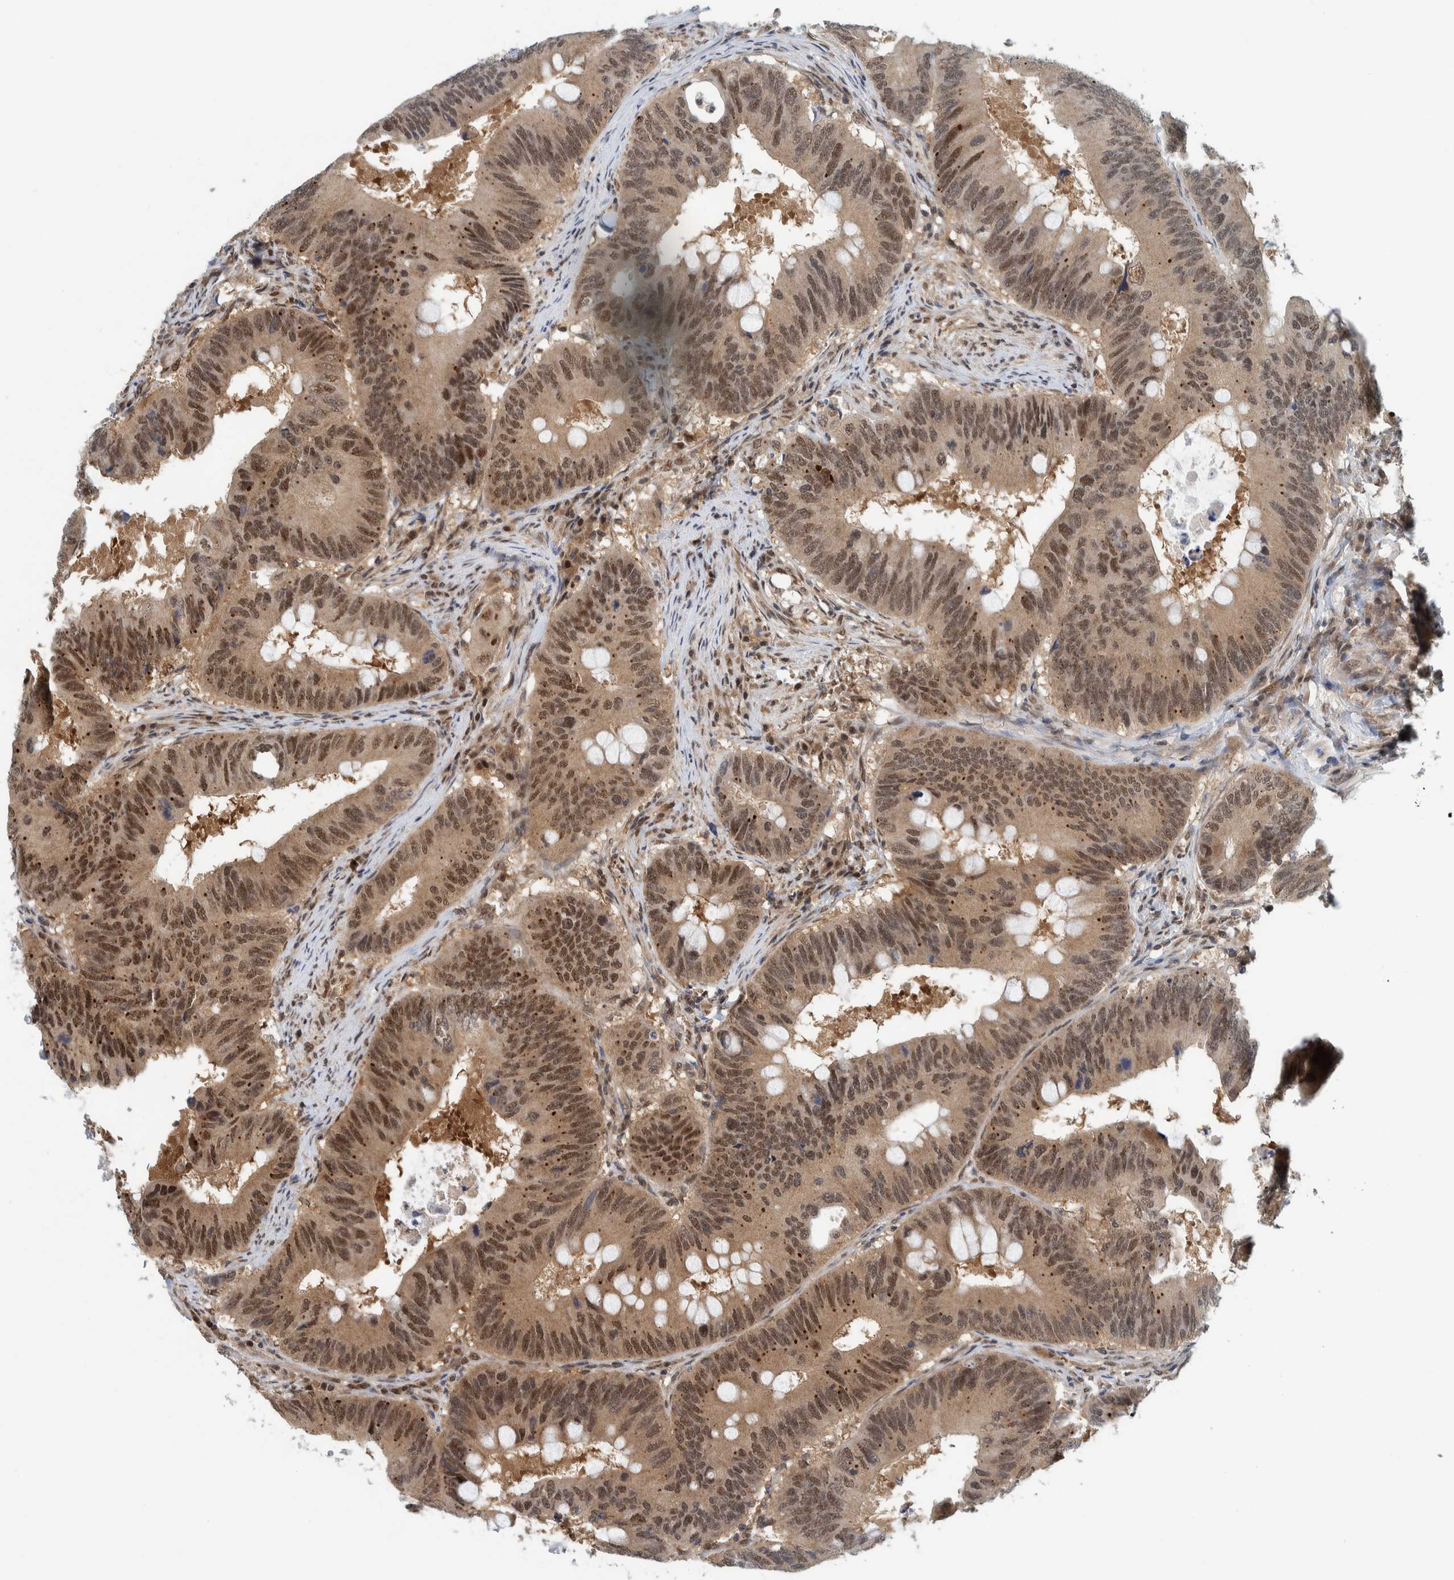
{"staining": {"intensity": "moderate", "quantity": ">75%", "location": "cytoplasmic/membranous,nuclear"}, "tissue": "colorectal cancer", "cell_type": "Tumor cells", "image_type": "cancer", "snomed": [{"axis": "morphology", "description": "Adenocarcinoma, NOS"}, {"axis": "topography", "description": "Colon"}], "caption": "DAB immunohistochemical staining of colorectal adenocarcinoma reveals moderate cytoplasmic/membranous and nuclear protein expression in approximately >75% of tumor cells.", "gene": "COPS3", "patient": {"sex": "male", "age": 71}}